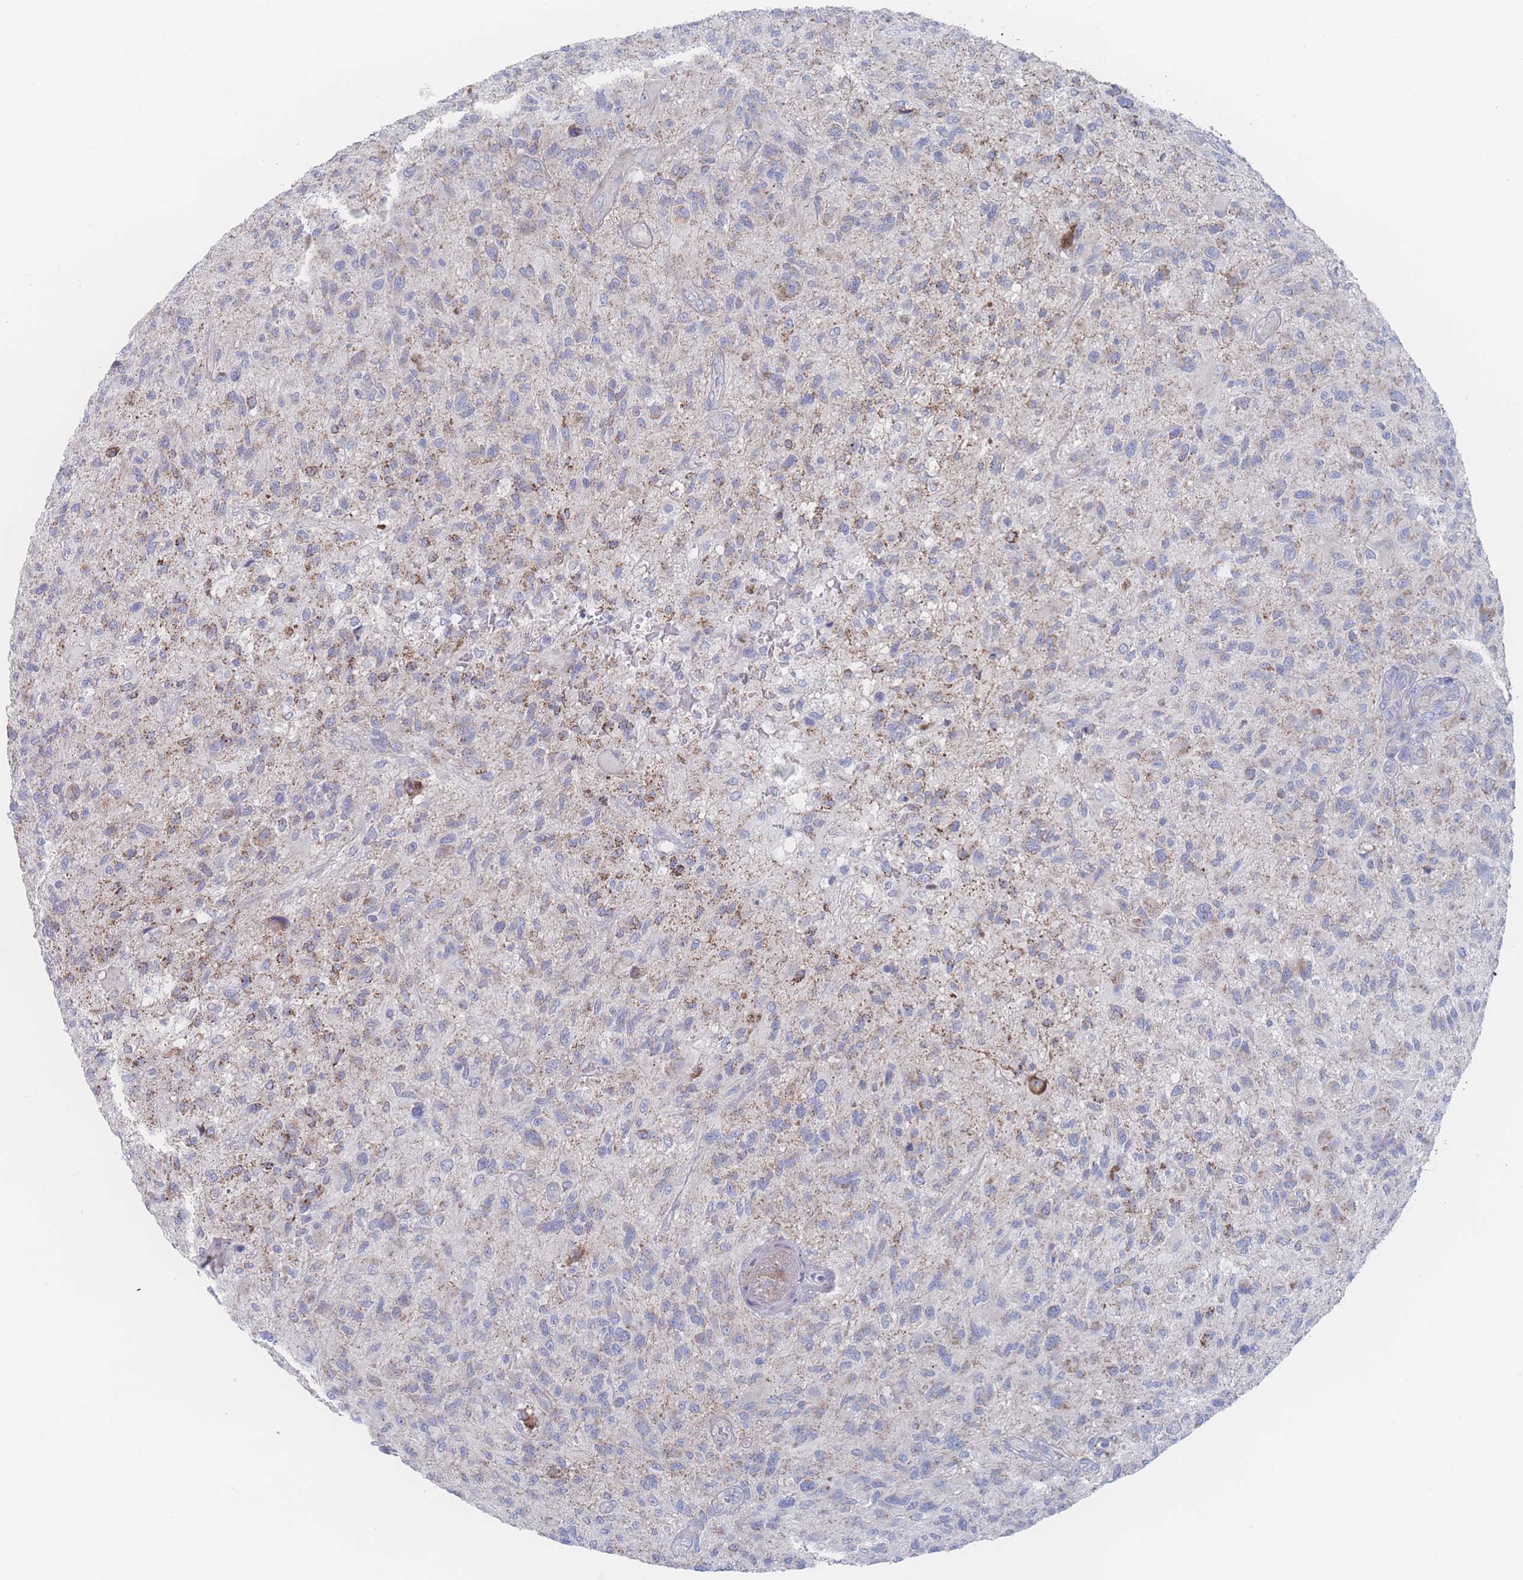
{"staining": {"intensity": "negative", "quantity": "none", "location": "none"}, "tissue": "glioma", "cell_type": "Tumor cells", "image_type": "cancer", "snomed": [{"axis": "morphology", "description": "Glioma, malignant, High grade"}, {"axis": "topography", "description": "Brain"}], "caption": "Photomicrograph shows no protein staining in tumor cells of malignant glioma (high-grade) tissue.", "gene": "SNPH", "patient": {"sex": "male", "age": 47}}